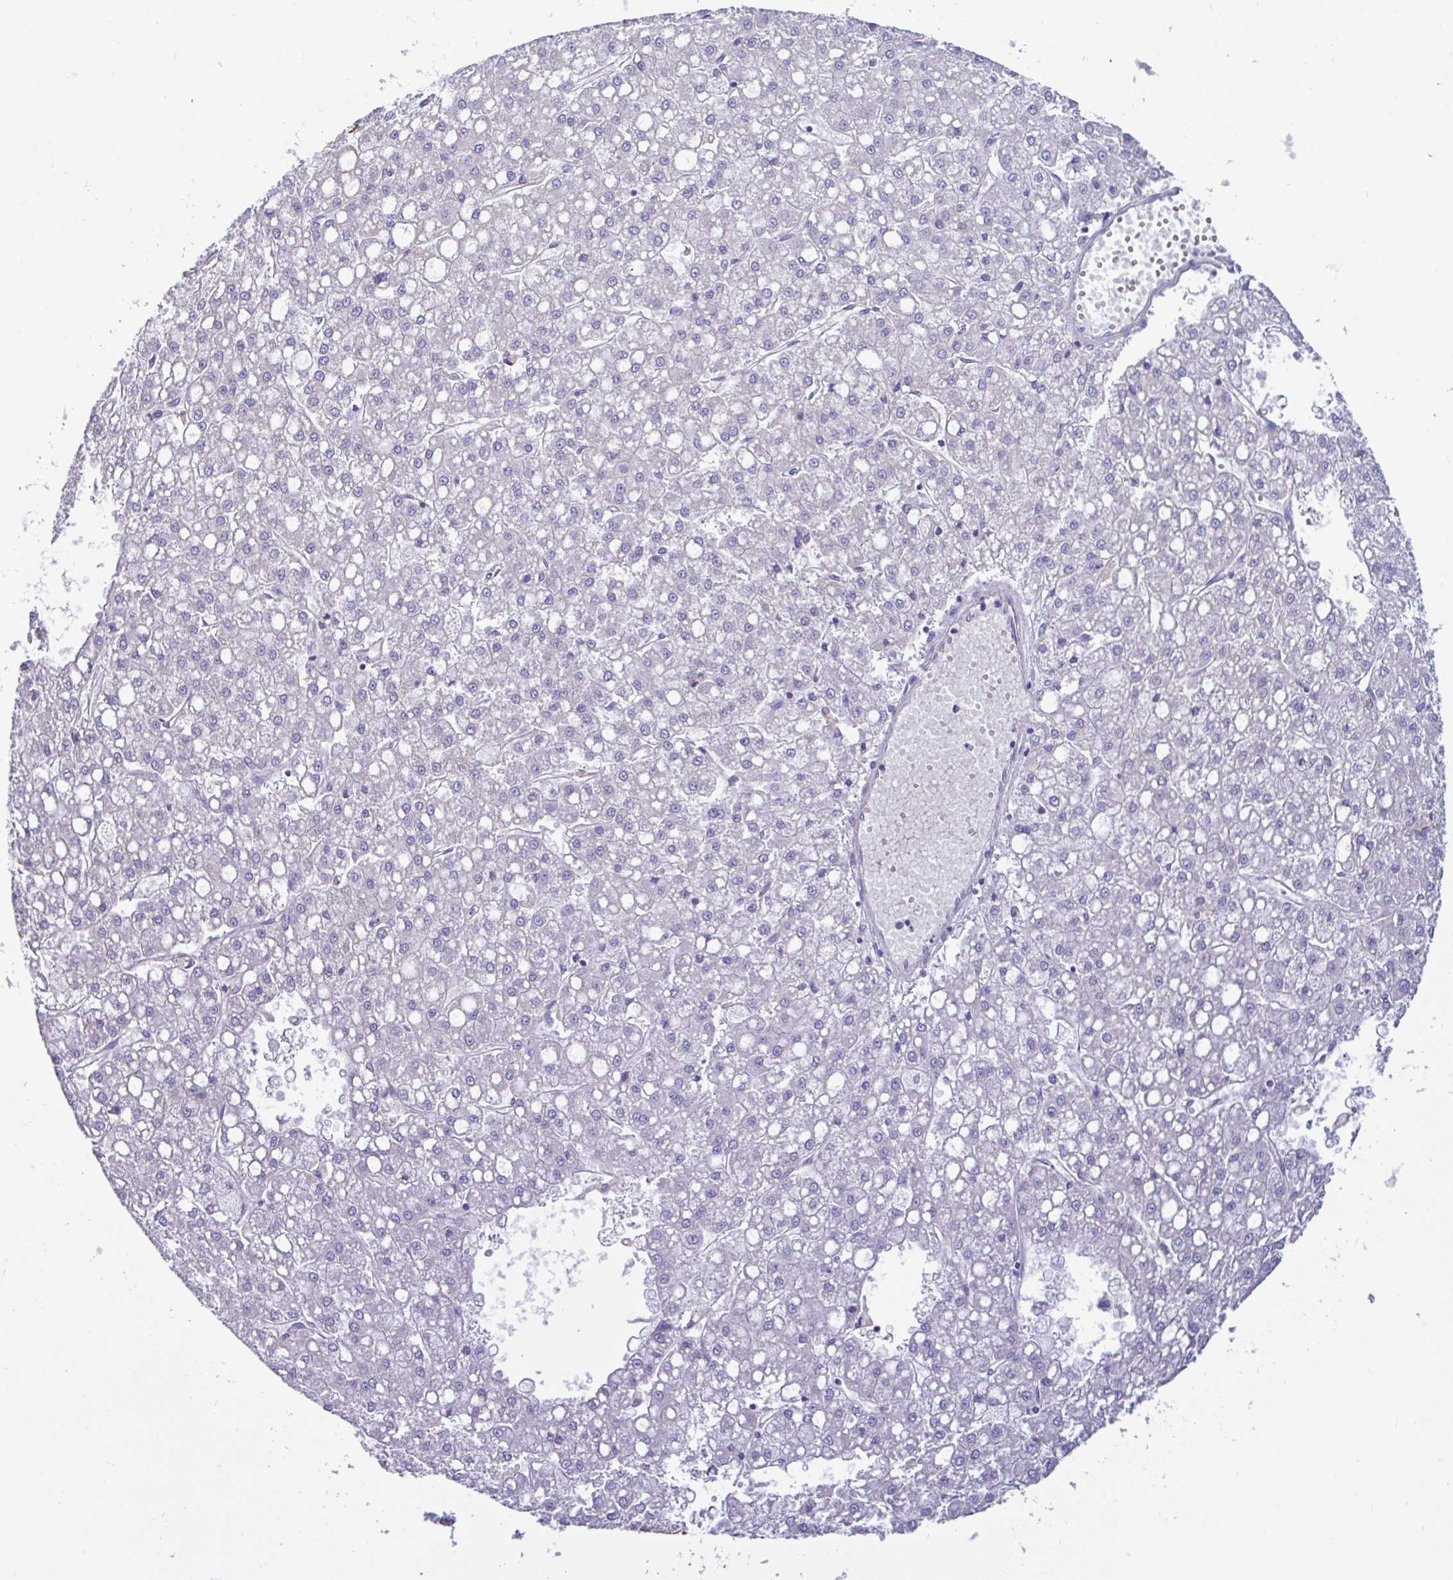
{"staining": {"intensity": "negative", "quantity": "none", "location": "none"}, "tissue": "liver cancer", "cell_type": "Tumor cells", "image_type": "cancer", "snomed": [{"axis": "morphology", "description": "Carcinoma, Hepatocellular, NOS"}, {"axis": "topography", "description": "Liver"}], "caption": "Immunohistochemistry (IHC) image of neoplastic tissue: hepatocellular carcinoma (liver) stained with DAB displays no significant protein positivity in tumor cells.", "gene": "PLCD4", "patient": {"sex": "male", "age": 67}}